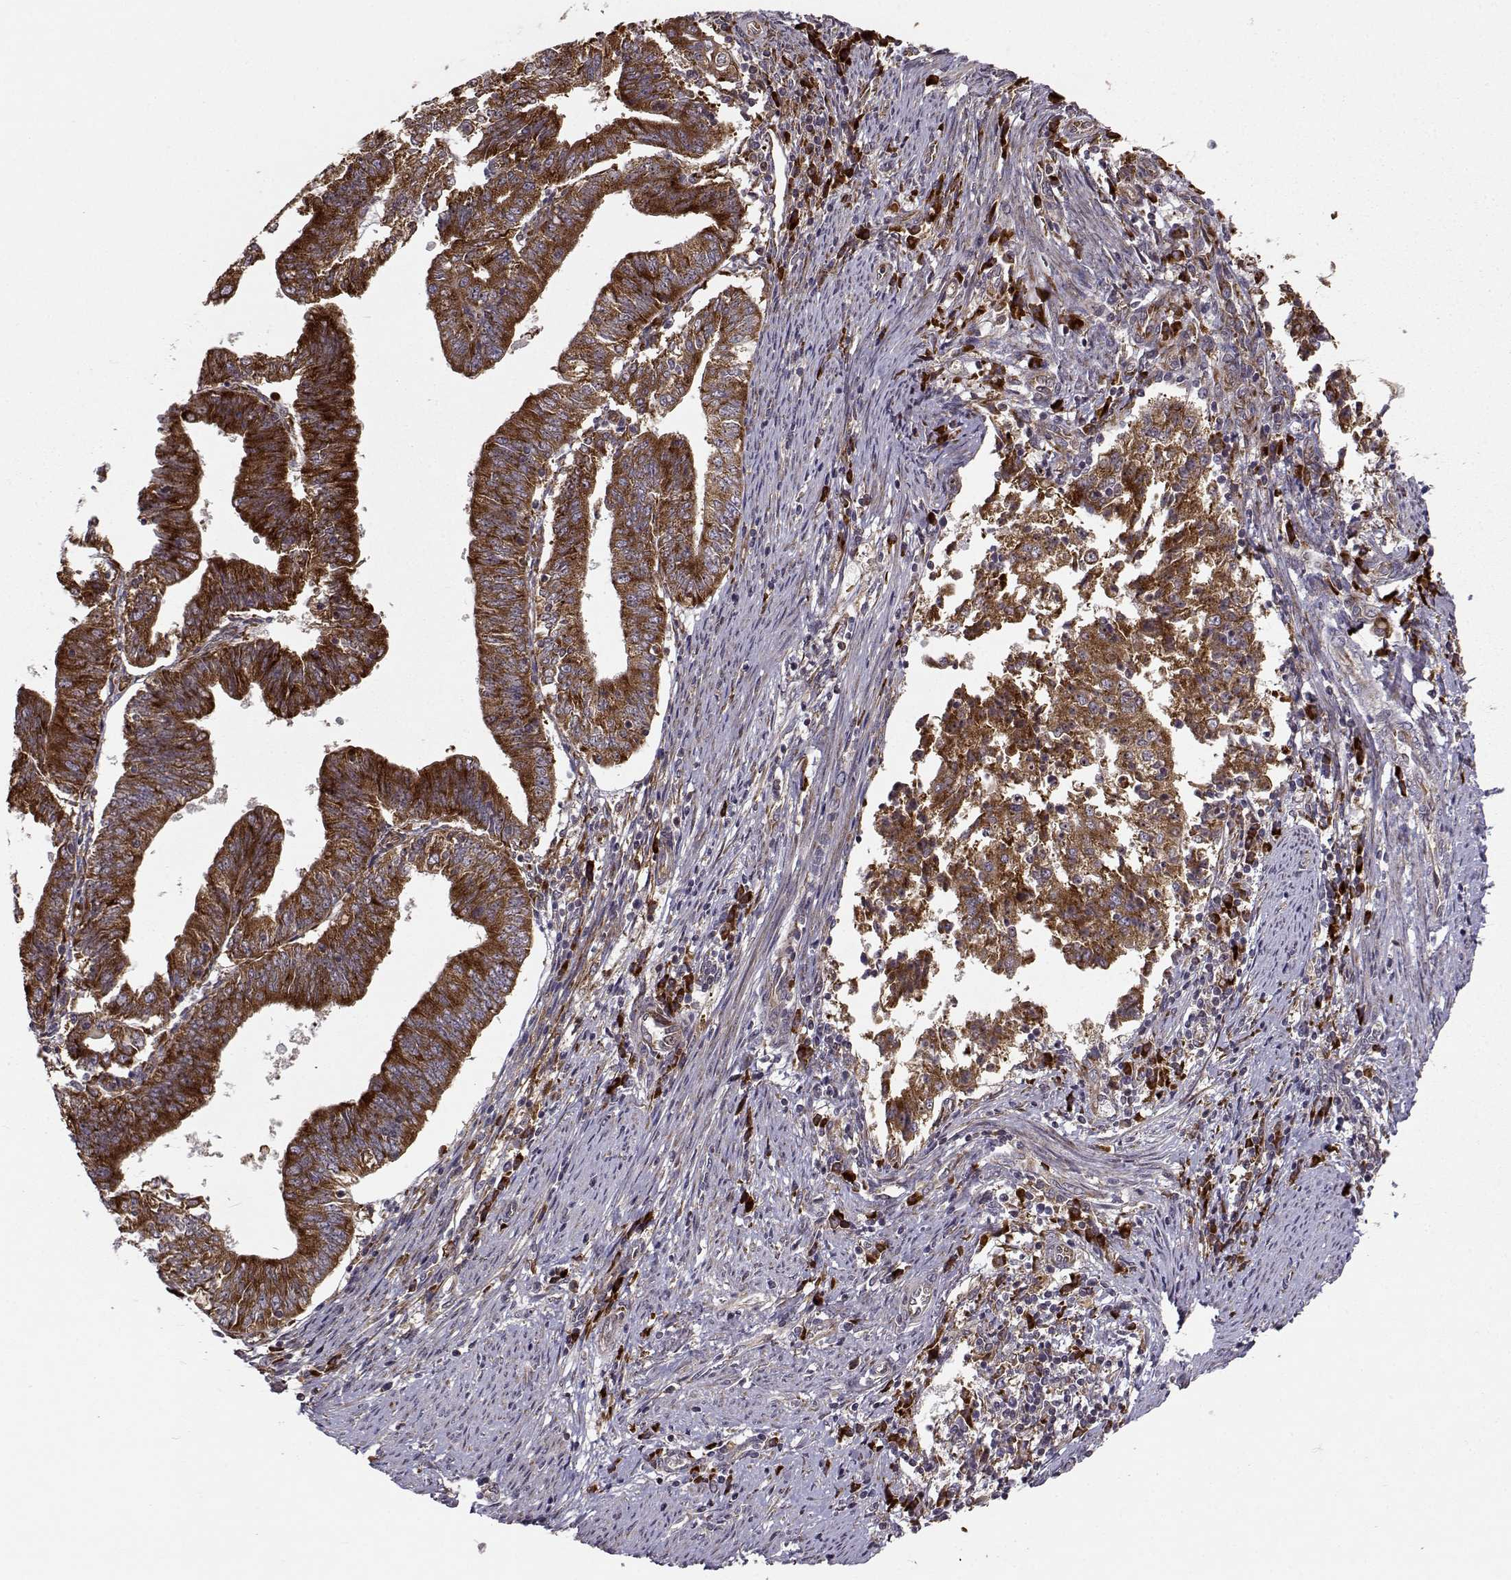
{"staining": {"intensity": "strong", "quantity": ">75%", "location": "cytoplasmic/membranous"}, "tissue": "endometrial cancer", "cell_type": "Tumor cells", "image_type": "cancer", "snomed": [{"axis": "morphology", "description": "Adenocarcinoma, NOS"}, {"axis": "topography", "description": "Endometrium"}], "caption": "IHC of endometrial adenocarcinoma reveals high levels of strong cytoplasmic/membranous expression in about >75% of tumor cells. The protein of interest is shown in brown color, while the nuclei are stained blue.", "gene": "RPL31", "patient": {"sex": "female", "age": 82}}